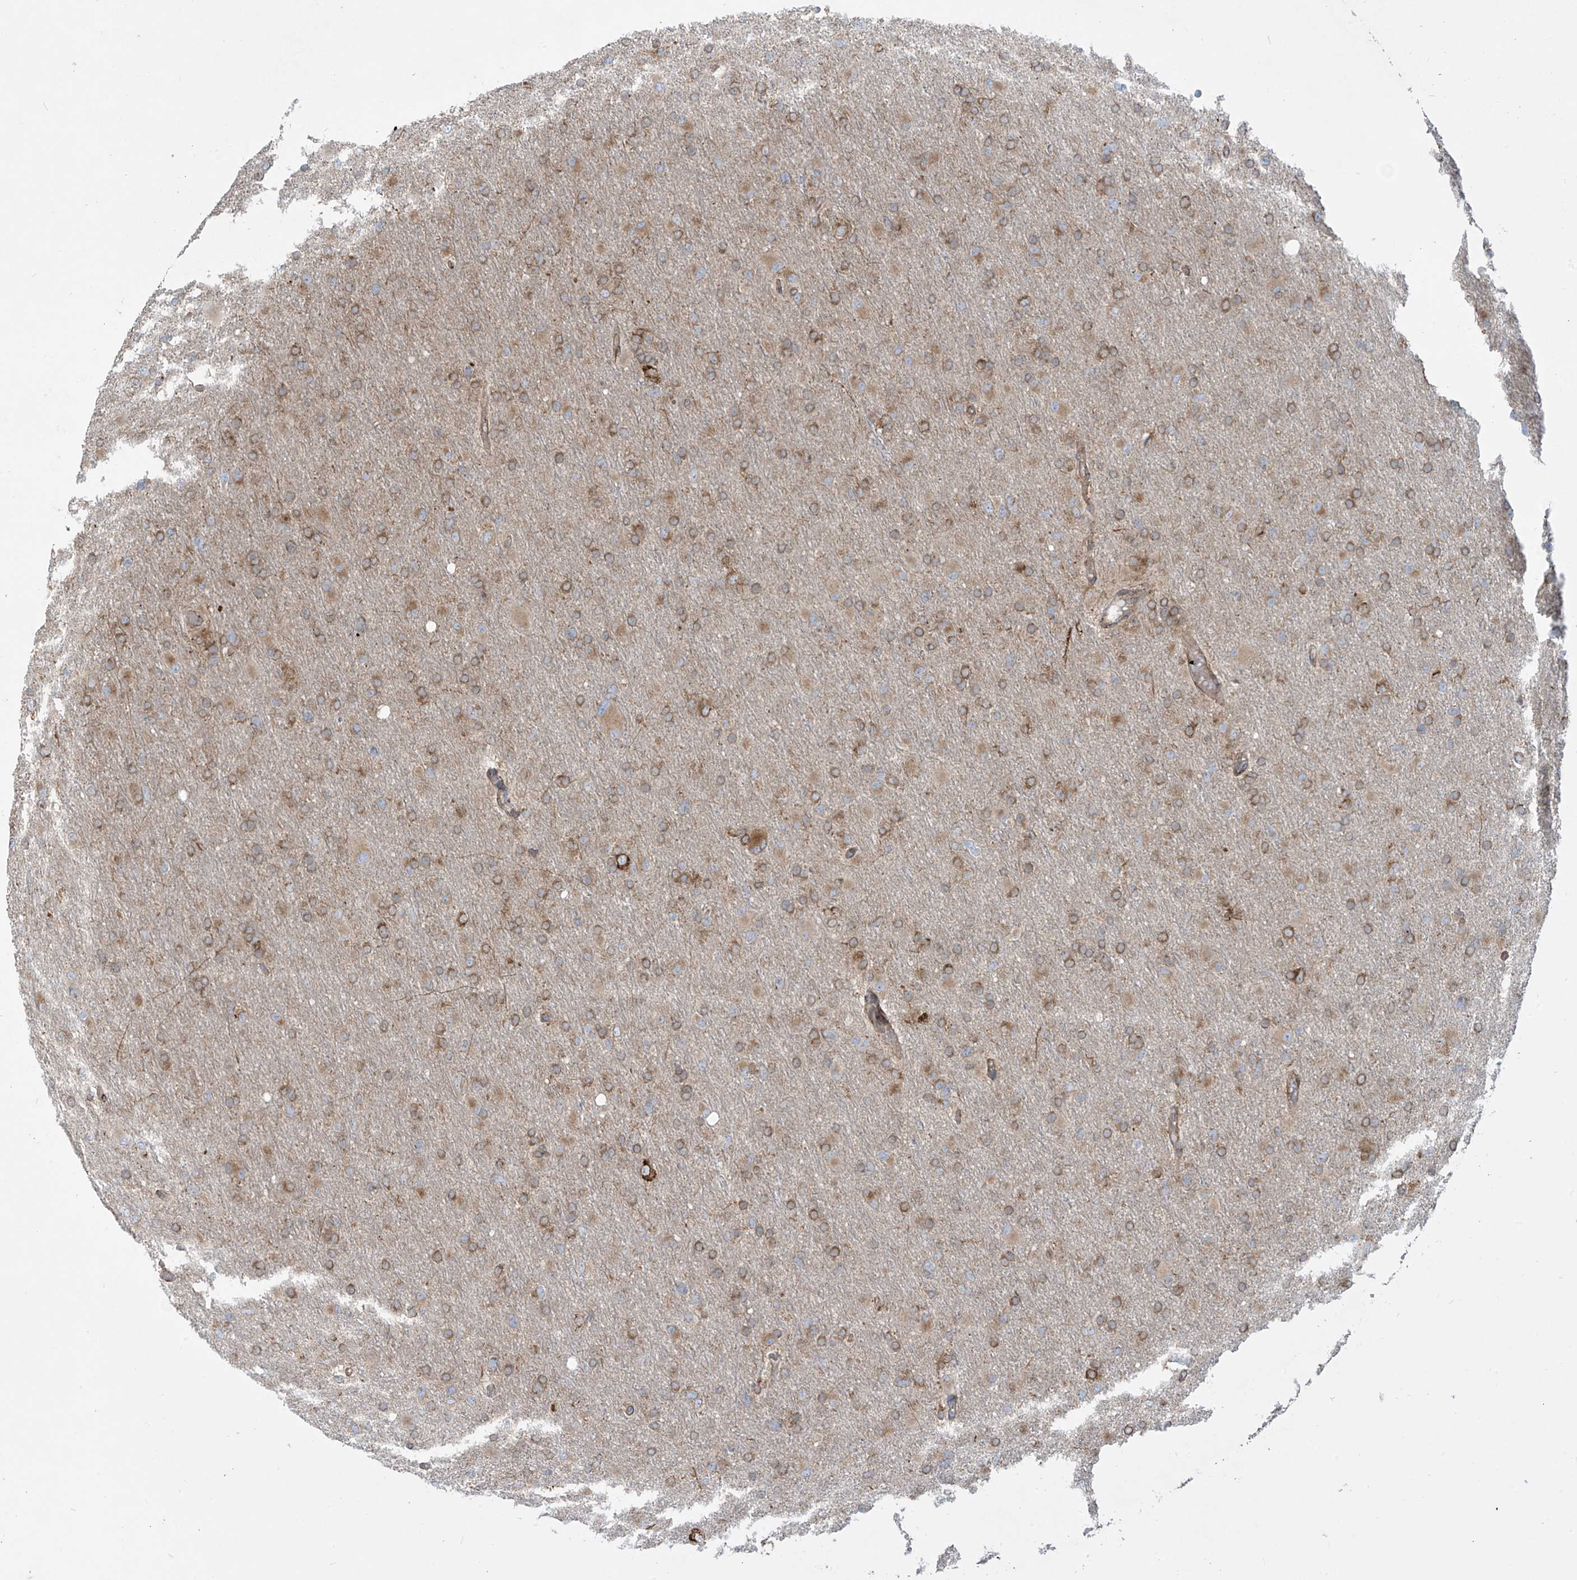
{"staining": {"intensity": "weak", "quantity": ">75%", "location": "cytoplasmic/membranous"}, "tissue": "glioma", "cell_type": "Tumor cells", "image_type": "cancer", "snomed": [{"axis": "morphology", "description": "Glioma, malignant, High grade"}, {"axis": "topography", "description": "Cerebral cortex"}], "caption": "Brown immunohistochemical staining in human high-grade glioma (malignant) reveals weak cytoplasmic/membranous expression in about >75% of tumor cells. (Stains: DAB in brown, nuclei in blue, Microscopy: brightfield microscopy at high magnification).", "gene": "MX1", "patient": {"sex": "female", "age": 36}}